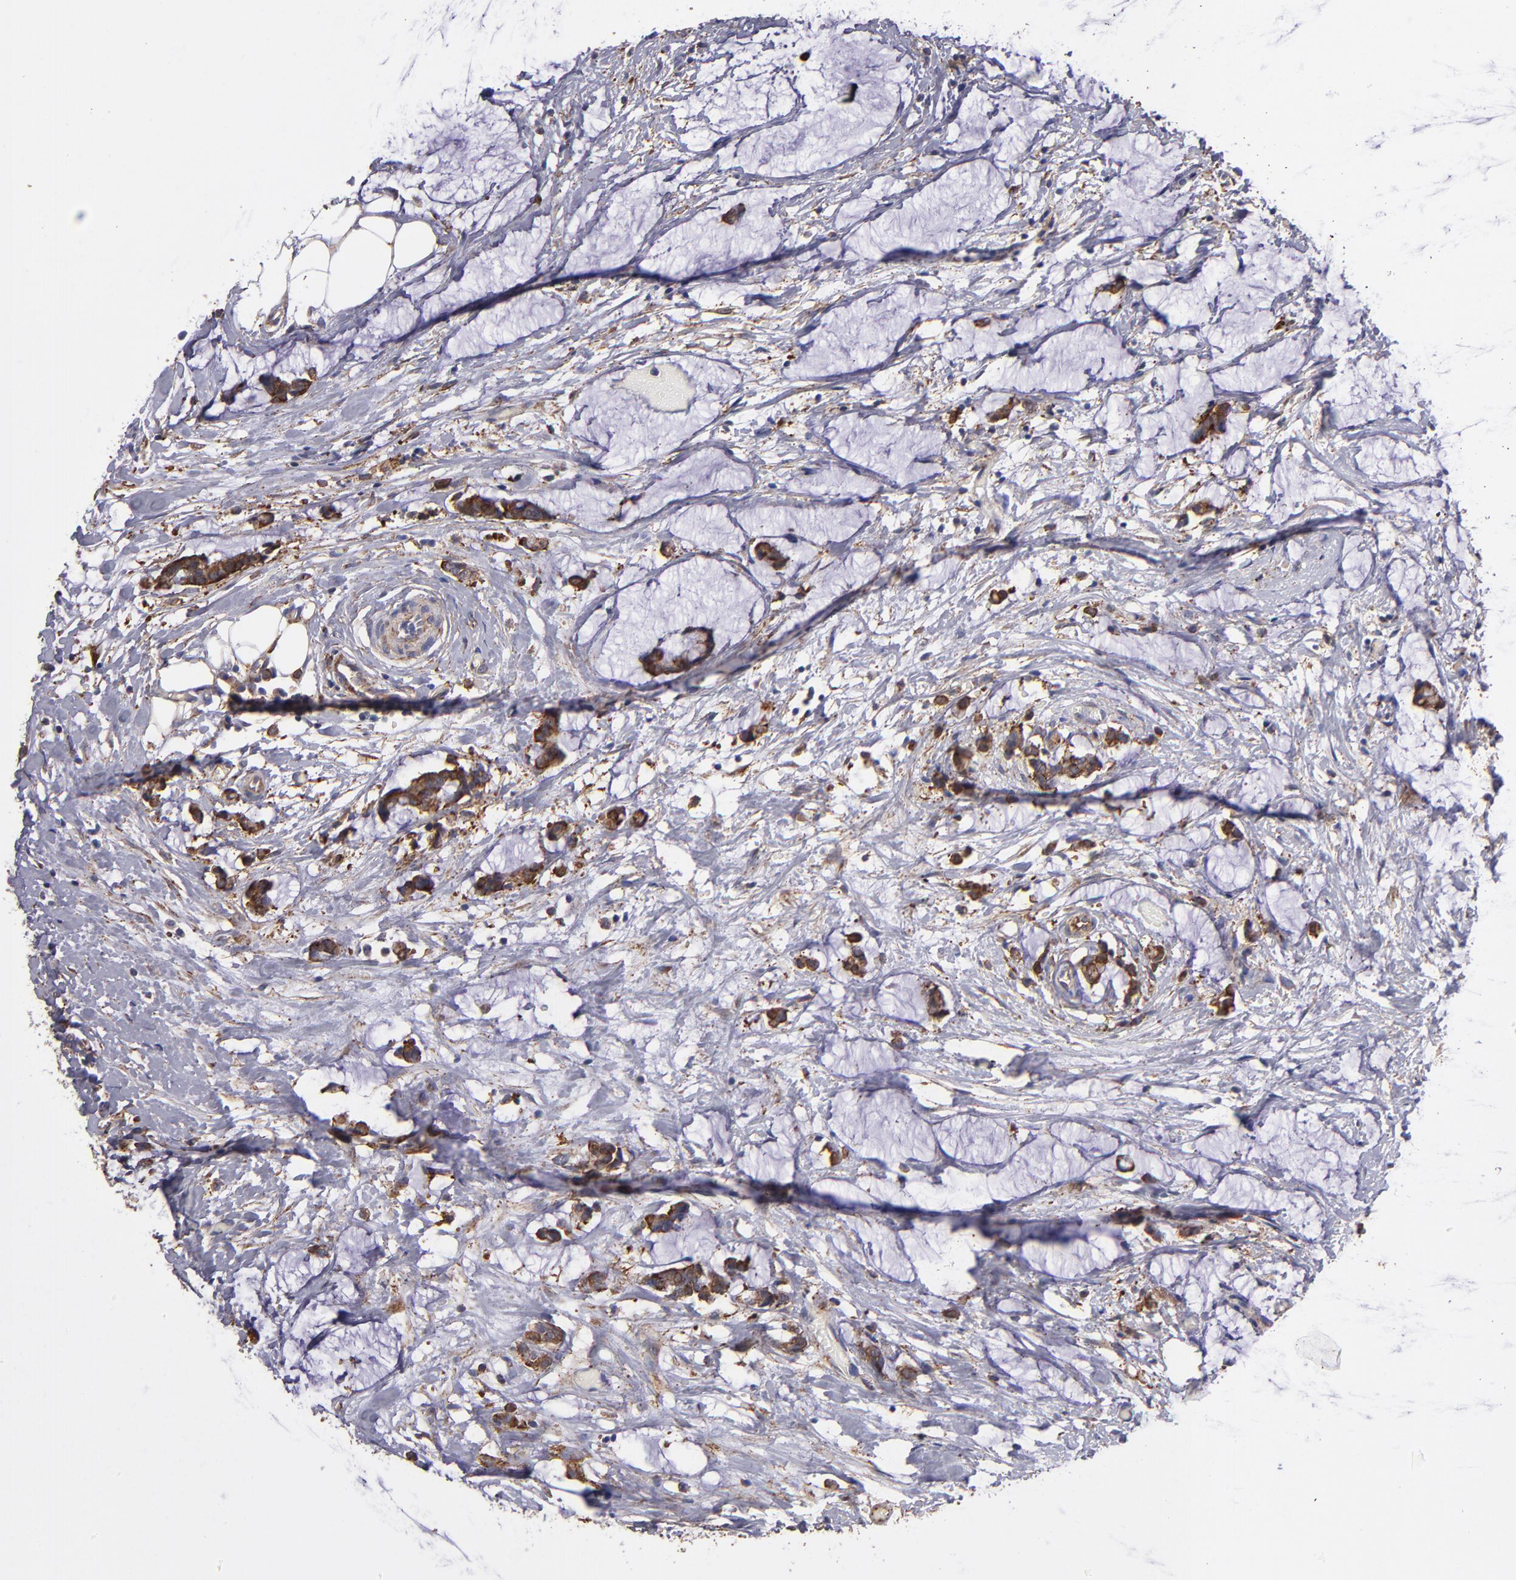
{"staining": {"intensity": "strong", "quantity": ">75%", "location": "cytoplasmic/membranous"}, "tissue": "colorectal cancer", "cell_type": "Tumor cells", "image_type": "cancer", "snomed": [{"axis": "morphology", "description": "Adenocarcinoma, NOS"}, {"axis": "topography", "description": "Colon"}], "caption": "Human adenocarcinoma (colorectal) stained for a protein (brown) displays strong cytoplasmic/membranous positive positivity in approximately >75% of tumor cells.", "gene": "MVP", "patient": {"sex": "male", "age": 14}}